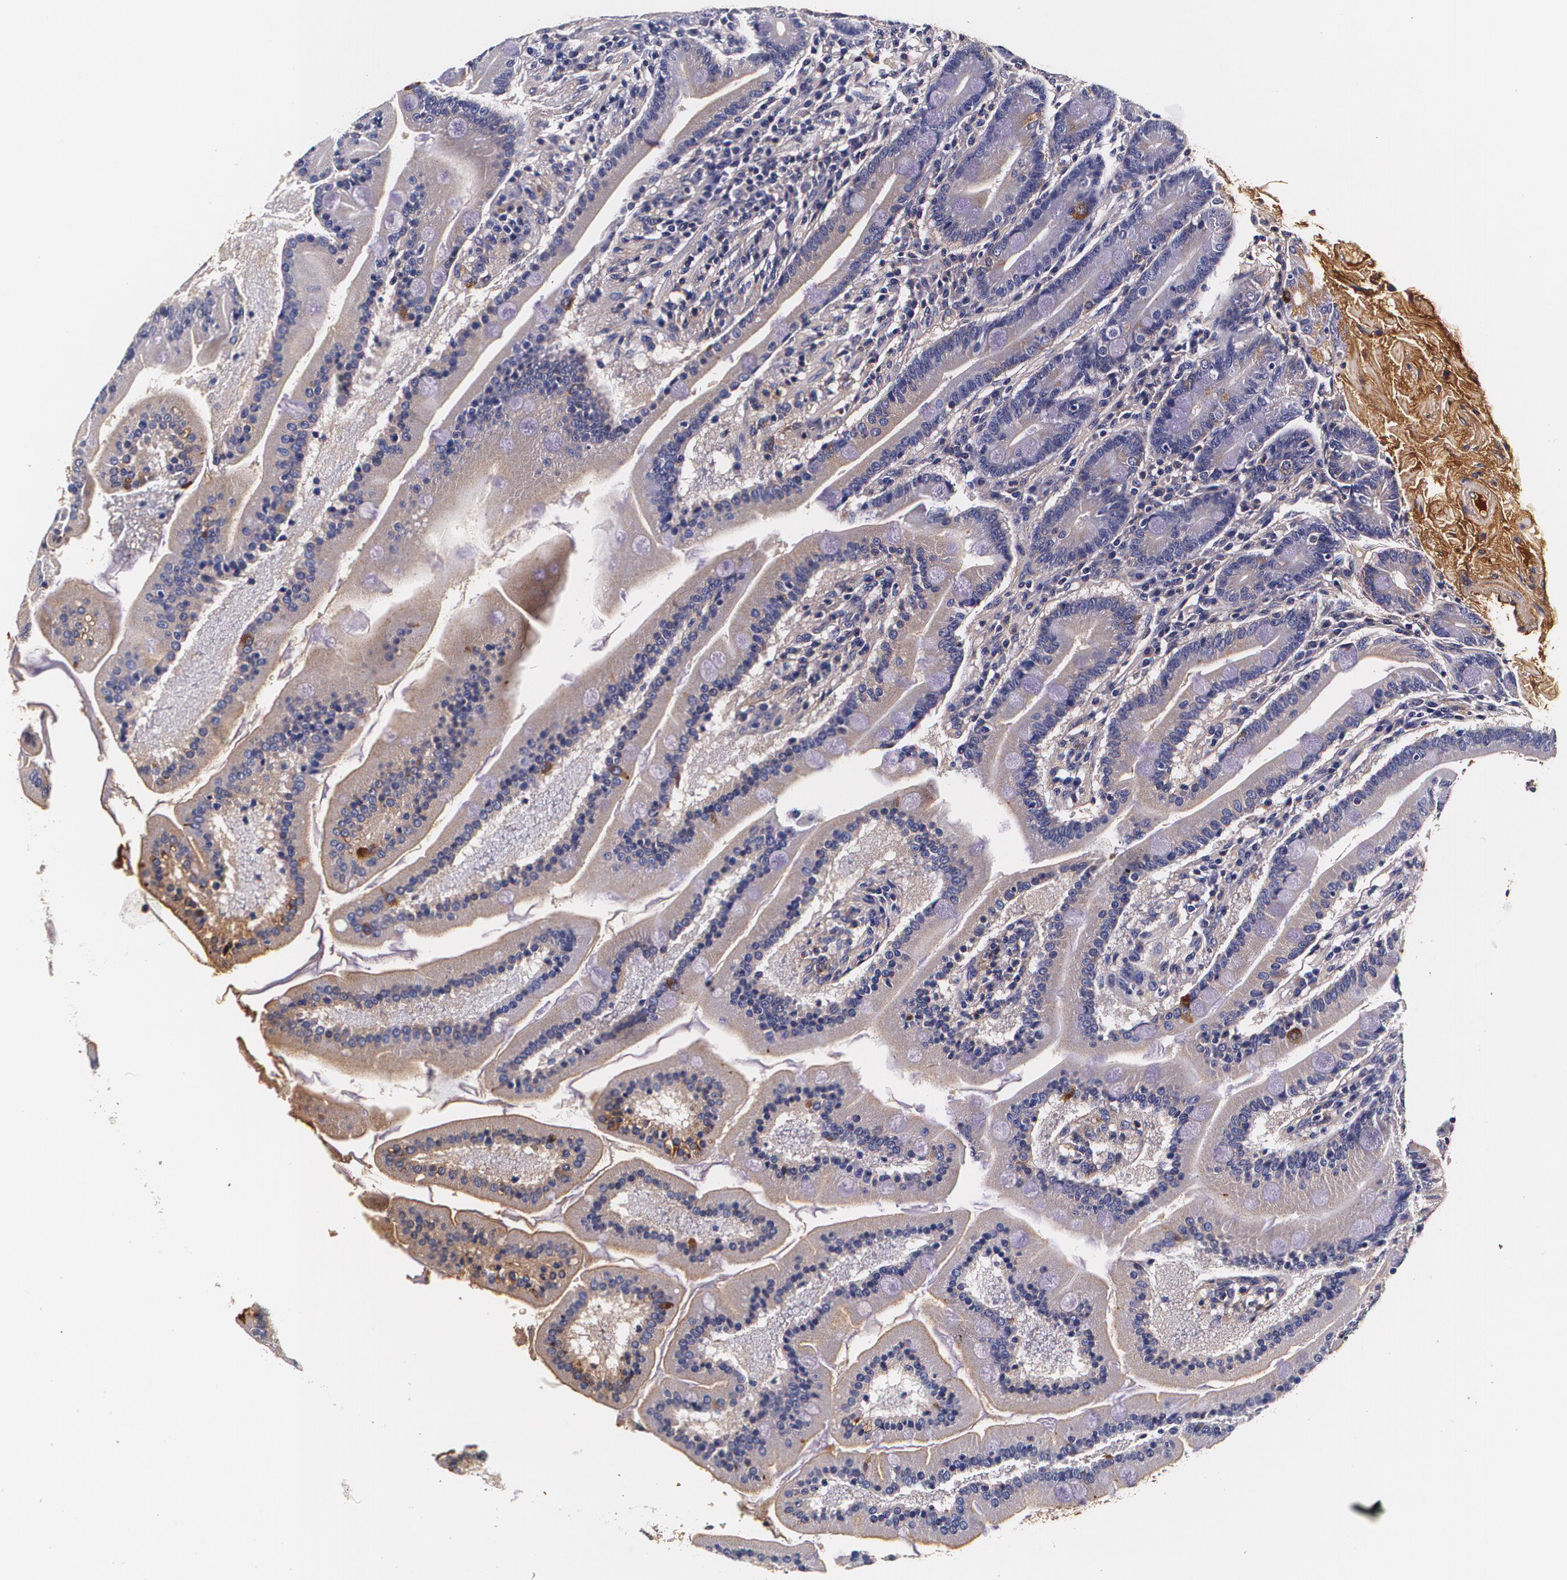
{"staining": {"intensity": "weak", "quantity": "<25%", "location": "cytoplasmic/membranous"}, "tissue": "duodenum", "cell_type": "Glandular cells", "image_type": "normal", "snomed": [{"axis": "morphology", "description": "Normal tissue, NOS"}, {"axis": "topography", "description": "Duodenum"}], "caption": "This is an IHC image of benign duodenum. There is no expression in glandular cells.", "gene": "TTR", "patient": {"sex": "female", "age": 64}}